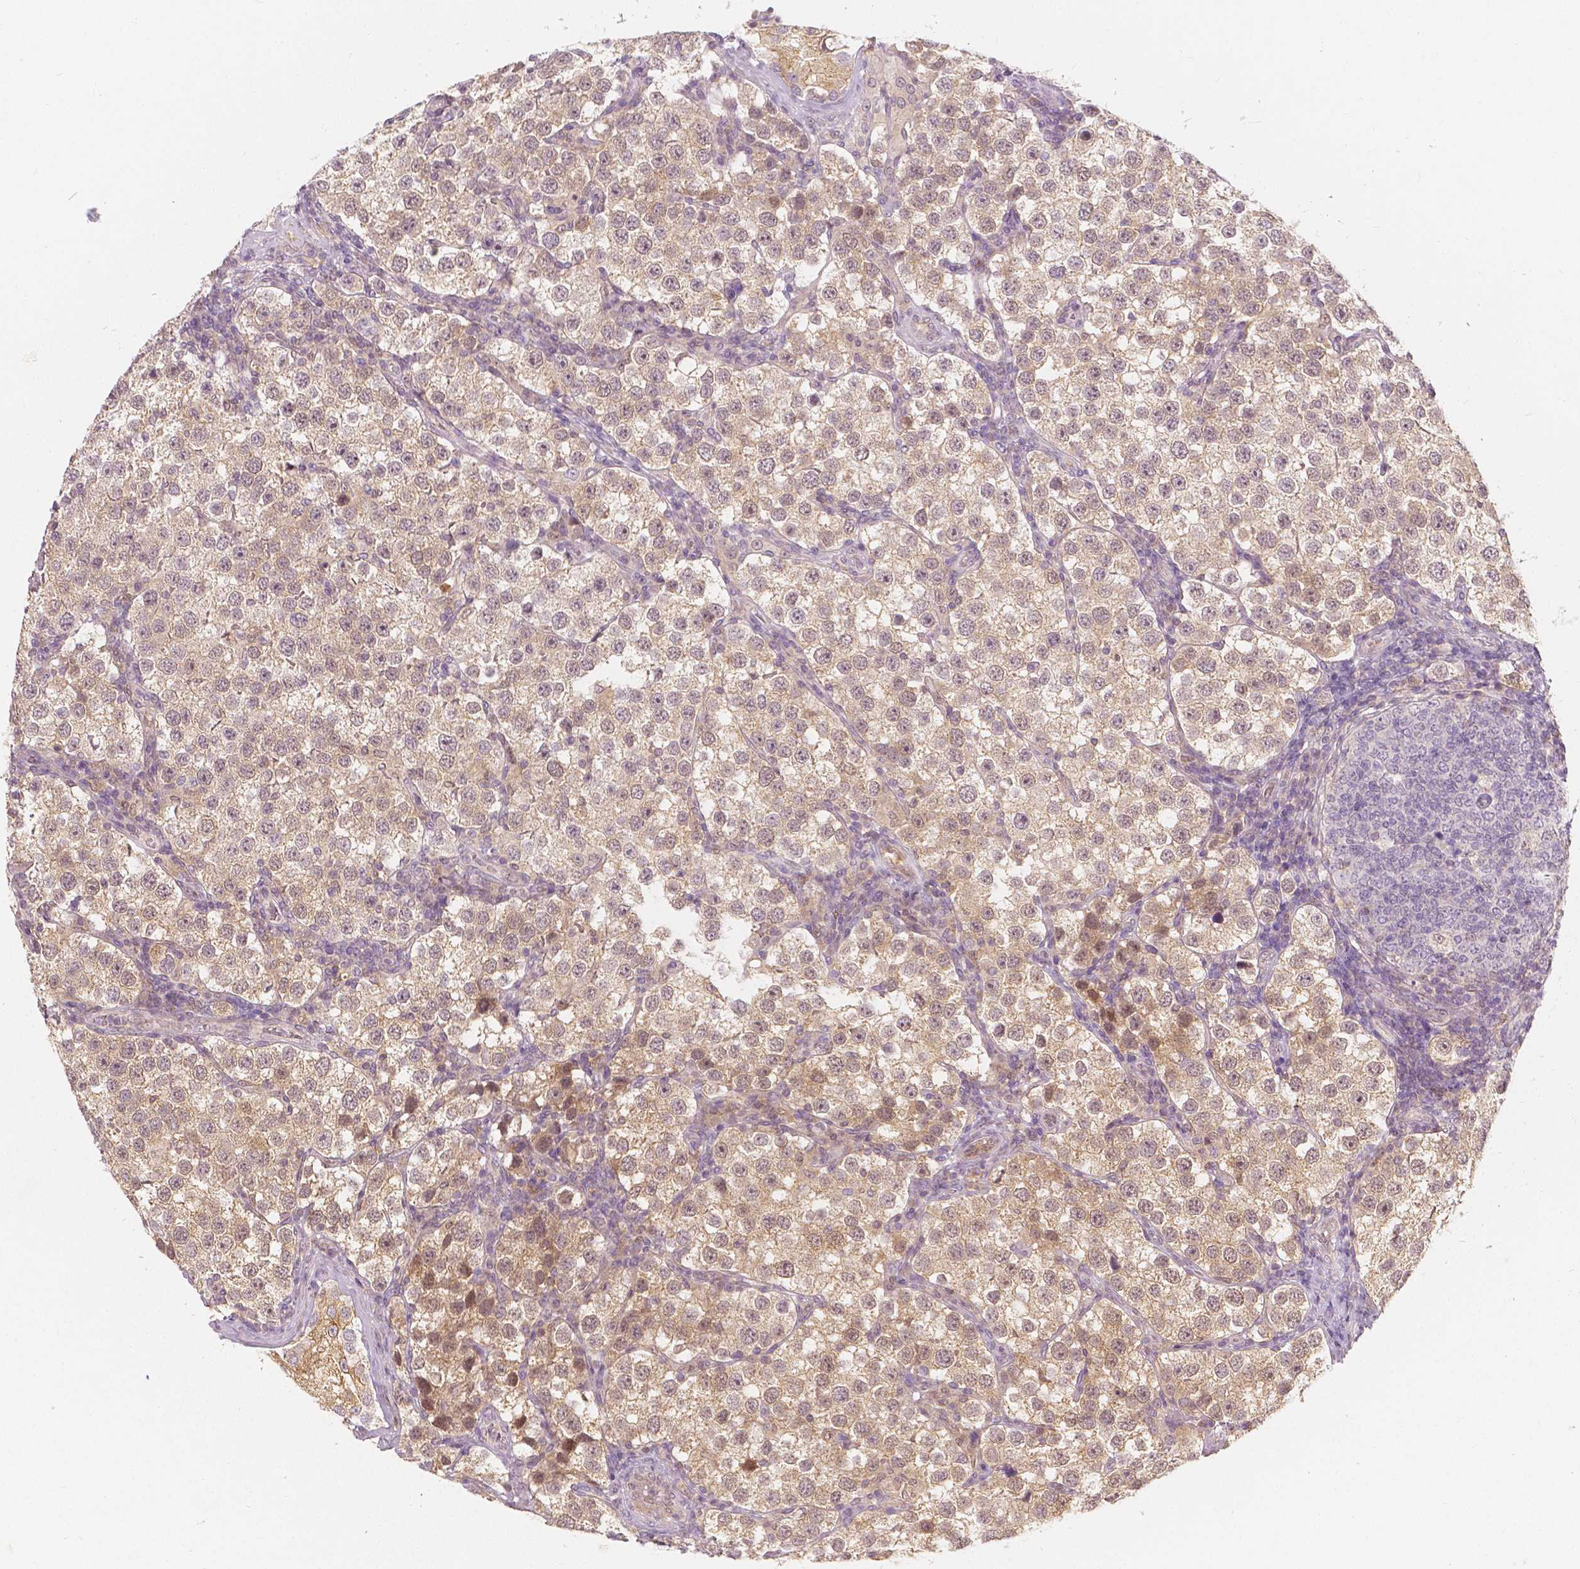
{"staining": {"intensity": "weak", "quantity": "25%-75%", "location": "cytoplasmic/membranous"}, "tissue": "testis cancer", "cell_type": "Tumor cells", "image_type": "cancer", "snomed": [{"axis": "morphology", "description": "Seminoma, NOS"}, {"axis": "topography", "description": "Testis"}], "caption": "Testis cancer stained with DAB IHC shows low levels of weak cytoplasmic/membranous positivity in approximately 25%-75% of tumor cells.", "gene": "NAPRT", "patient": {"sex": "male", "age": 37}}